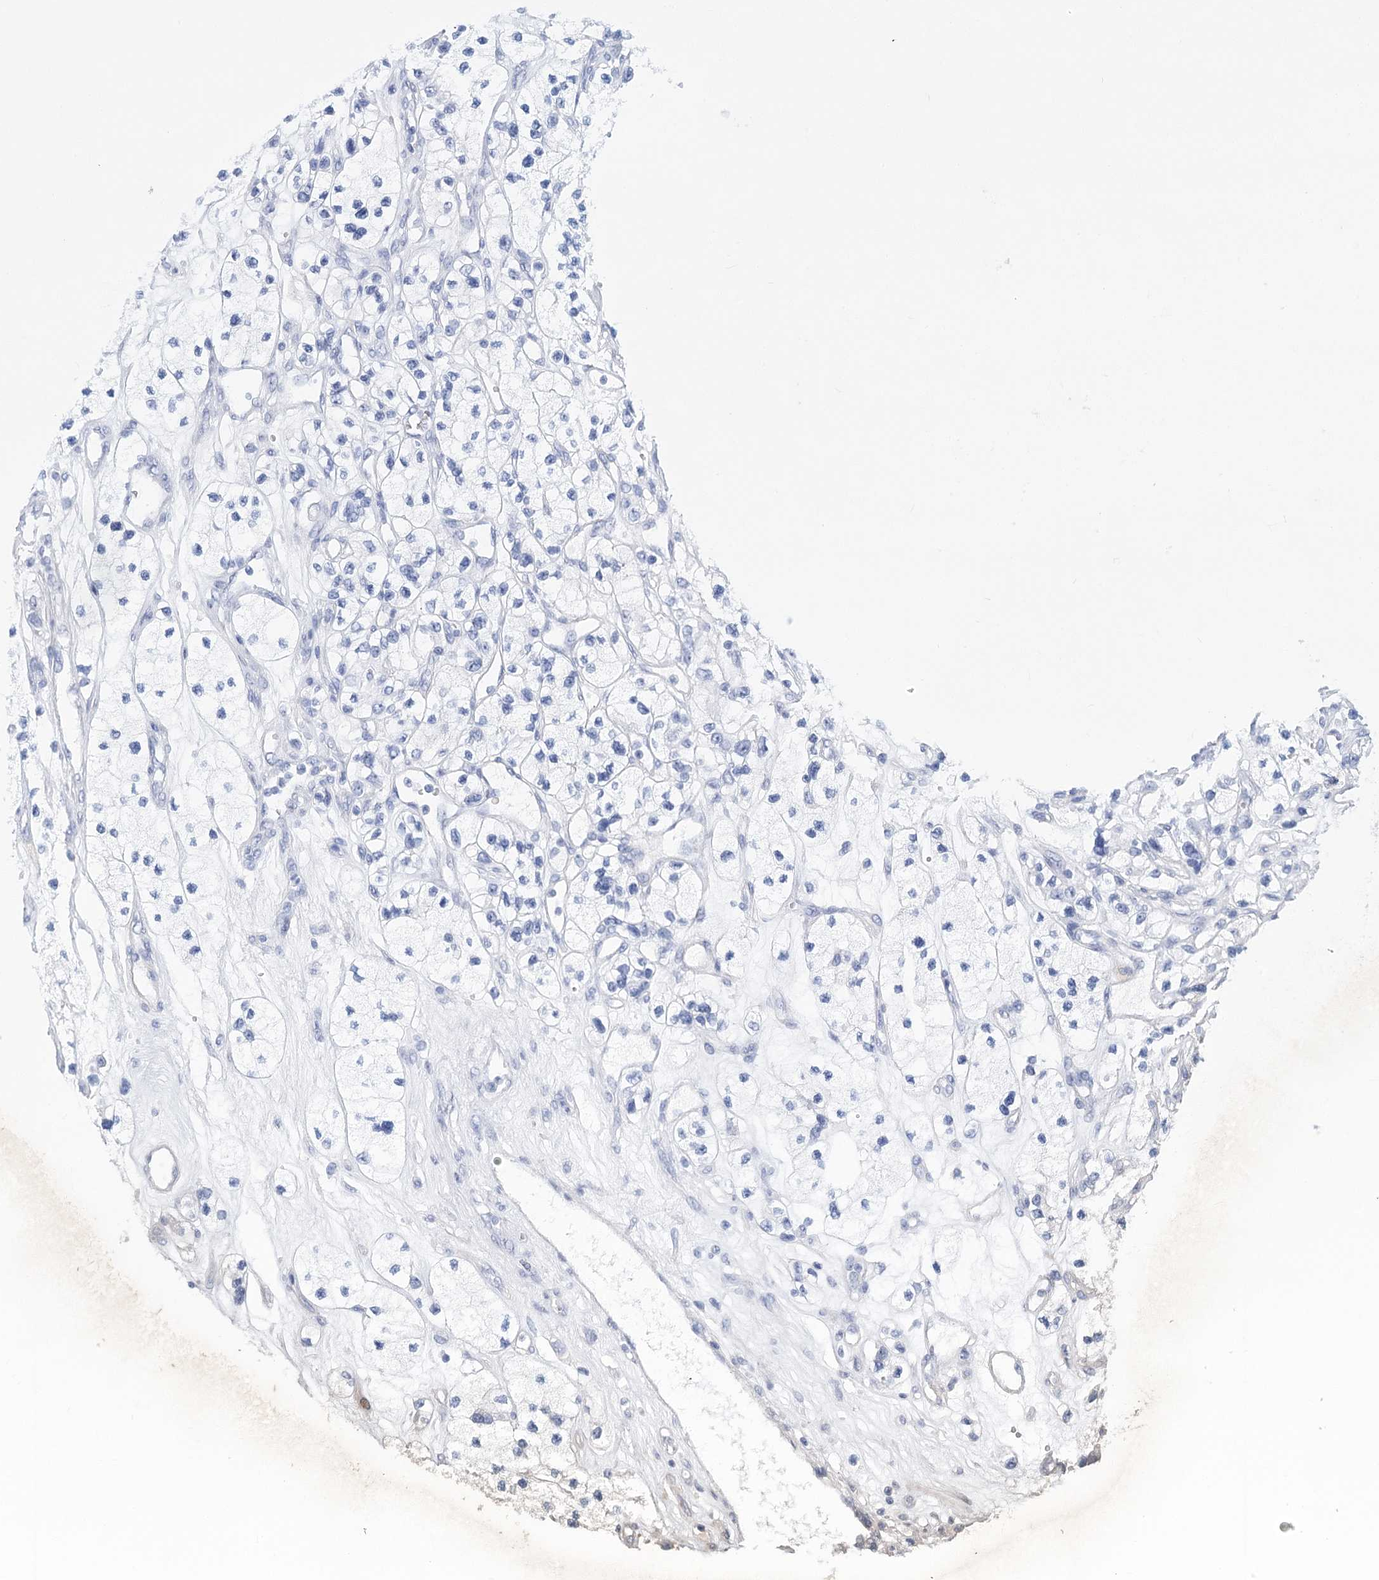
{"staining": {"intensity": "negative", "quantity": "none", "location": "none"}, "tissue": "renal cancer", "cell_type": "Tumor cells", "image_type": "cancer", "snomed": [{"axis": "morphology", "description": "Adenocarcinoma, NOS"}, {"axis": "topography", "description": "Kidney"}], "caption": "DAB immunohistochemical staining of renal cancer (adenocarcinoma) exhibits no significant positivity in tumor cells.", "gene": "TEX12", "patient": {"sex": "female", "age": 57}}